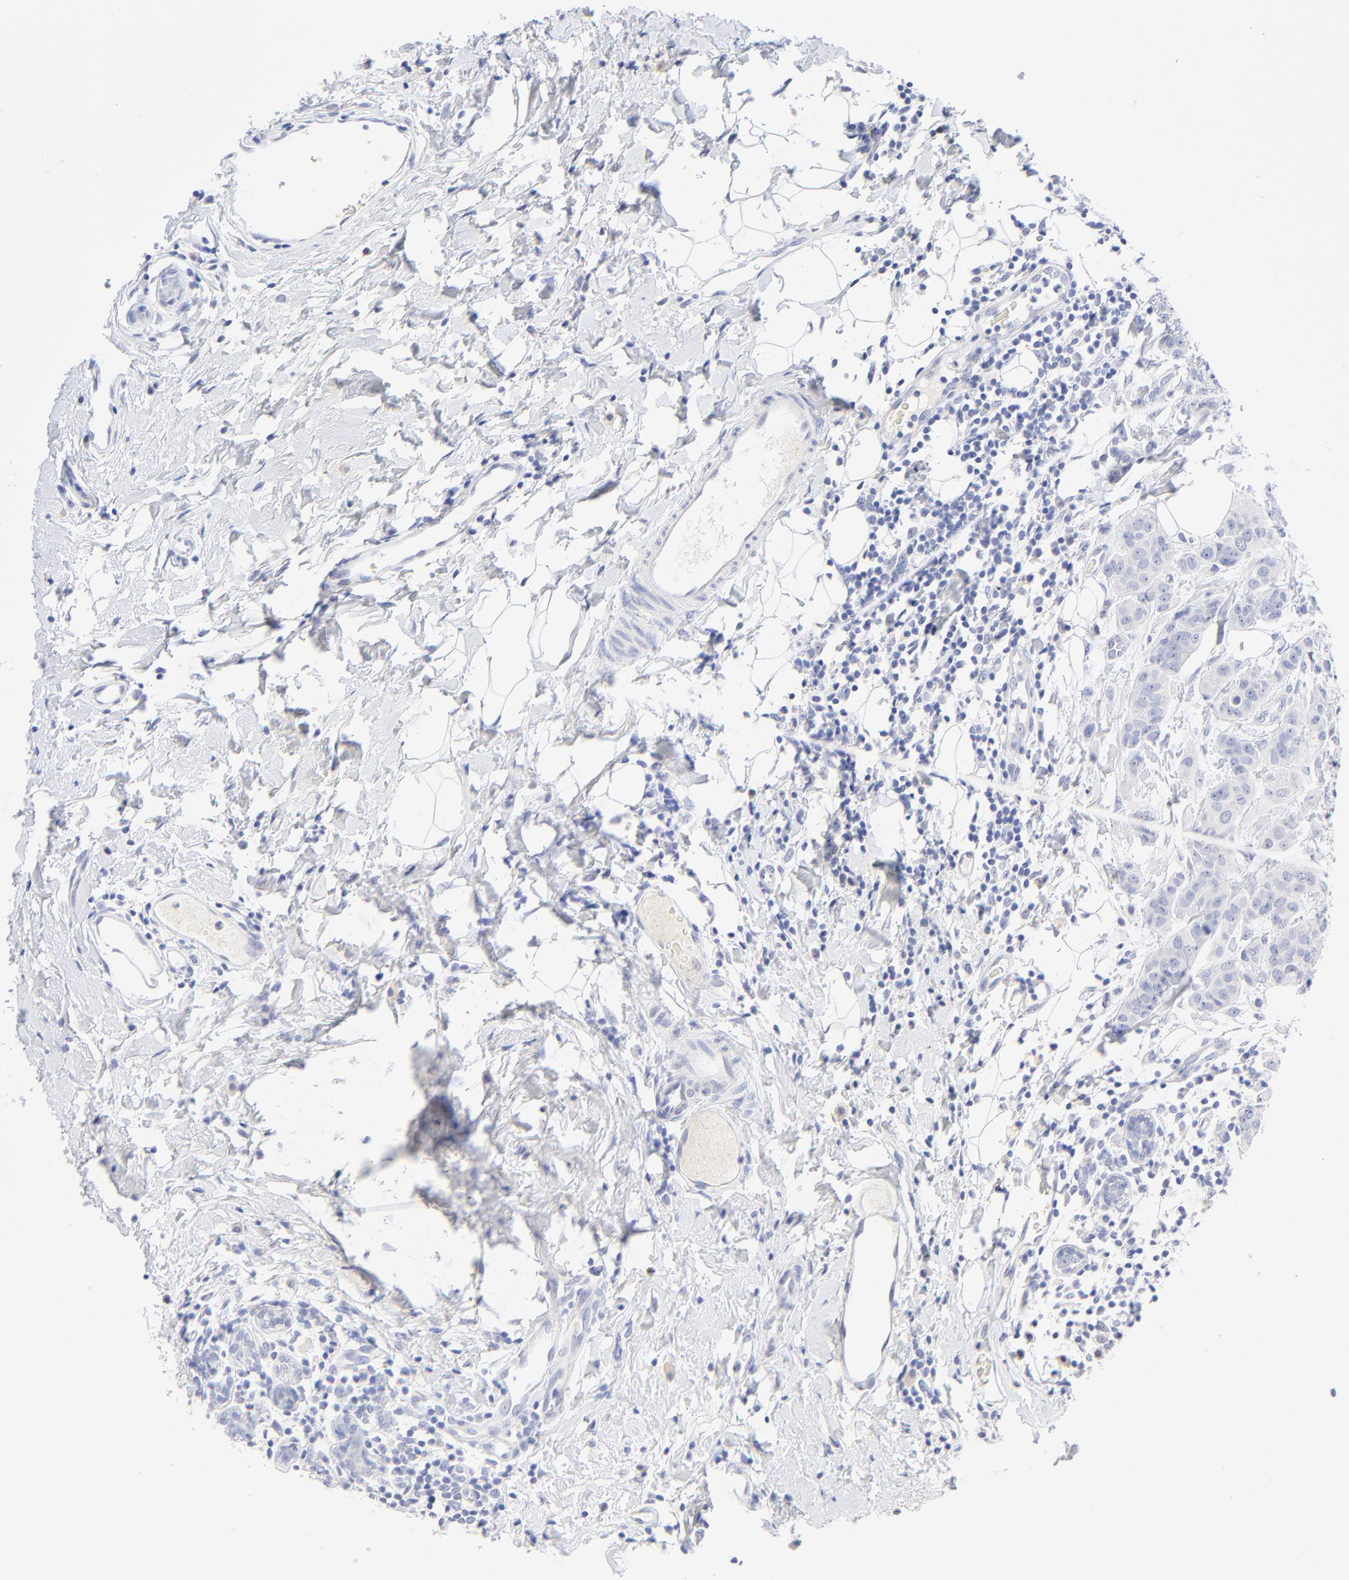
{"staining": {"intensity": "negative", "quantity": "none", "location": "none"}, "tissue": "breast cancer", "cell_type": "Tumor cells", "image_type": "cancer", "snomed": [{"axis": "morphology", "description": "Duct carcinoma"}, {"axis": "topography", "description": "Breast"}], "caption": "The image demonstrates no staining of tumor cells in breast invasive ductal carcinoma.", "gene": "SULT4A1", "patient": {"sex": "female", "age": 40}}